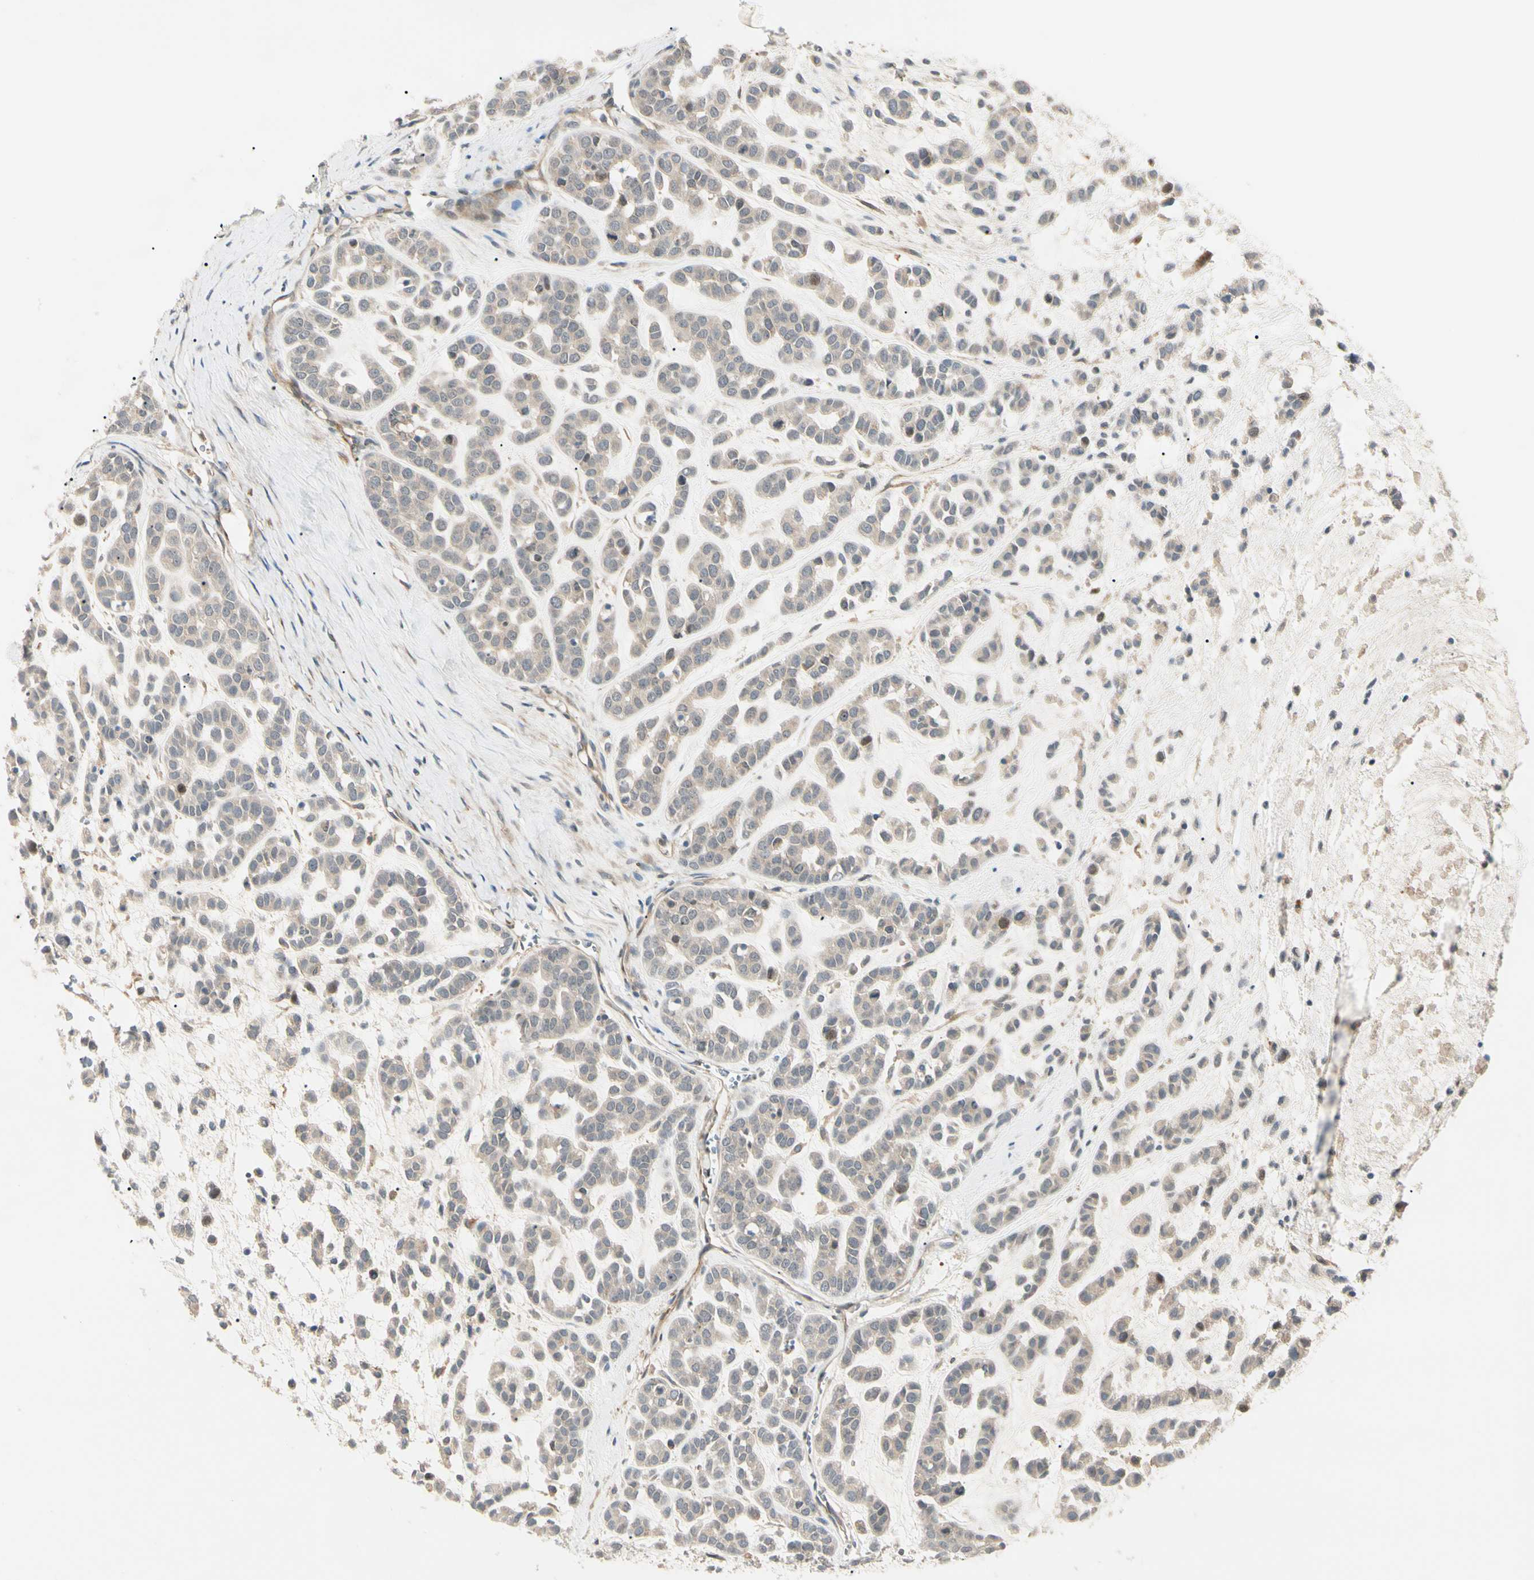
{"staining": {"intensity": "weak", "quantity": ">75%", "location": "cytoplasmic/membranous"}, "tissue": "head and neck cancer", "cell_type": "Tumor cells", "image_type": "cancer", "snomed": [{"axis": "morphology", "description": "Adenocarcinoma, NOS"}, {"axis": "morphology", "description": "Adenoma, NOS"}, {"axis": "topography", "description": "Head-Neck"}], "caption": "Protein staining of head and neck cancer tissue shows weak cytoplasmic/membranous positivity in approximately >75% of tumor cells.", "gene": "F2R", "patient": {"sex": "female", "age": 55}}